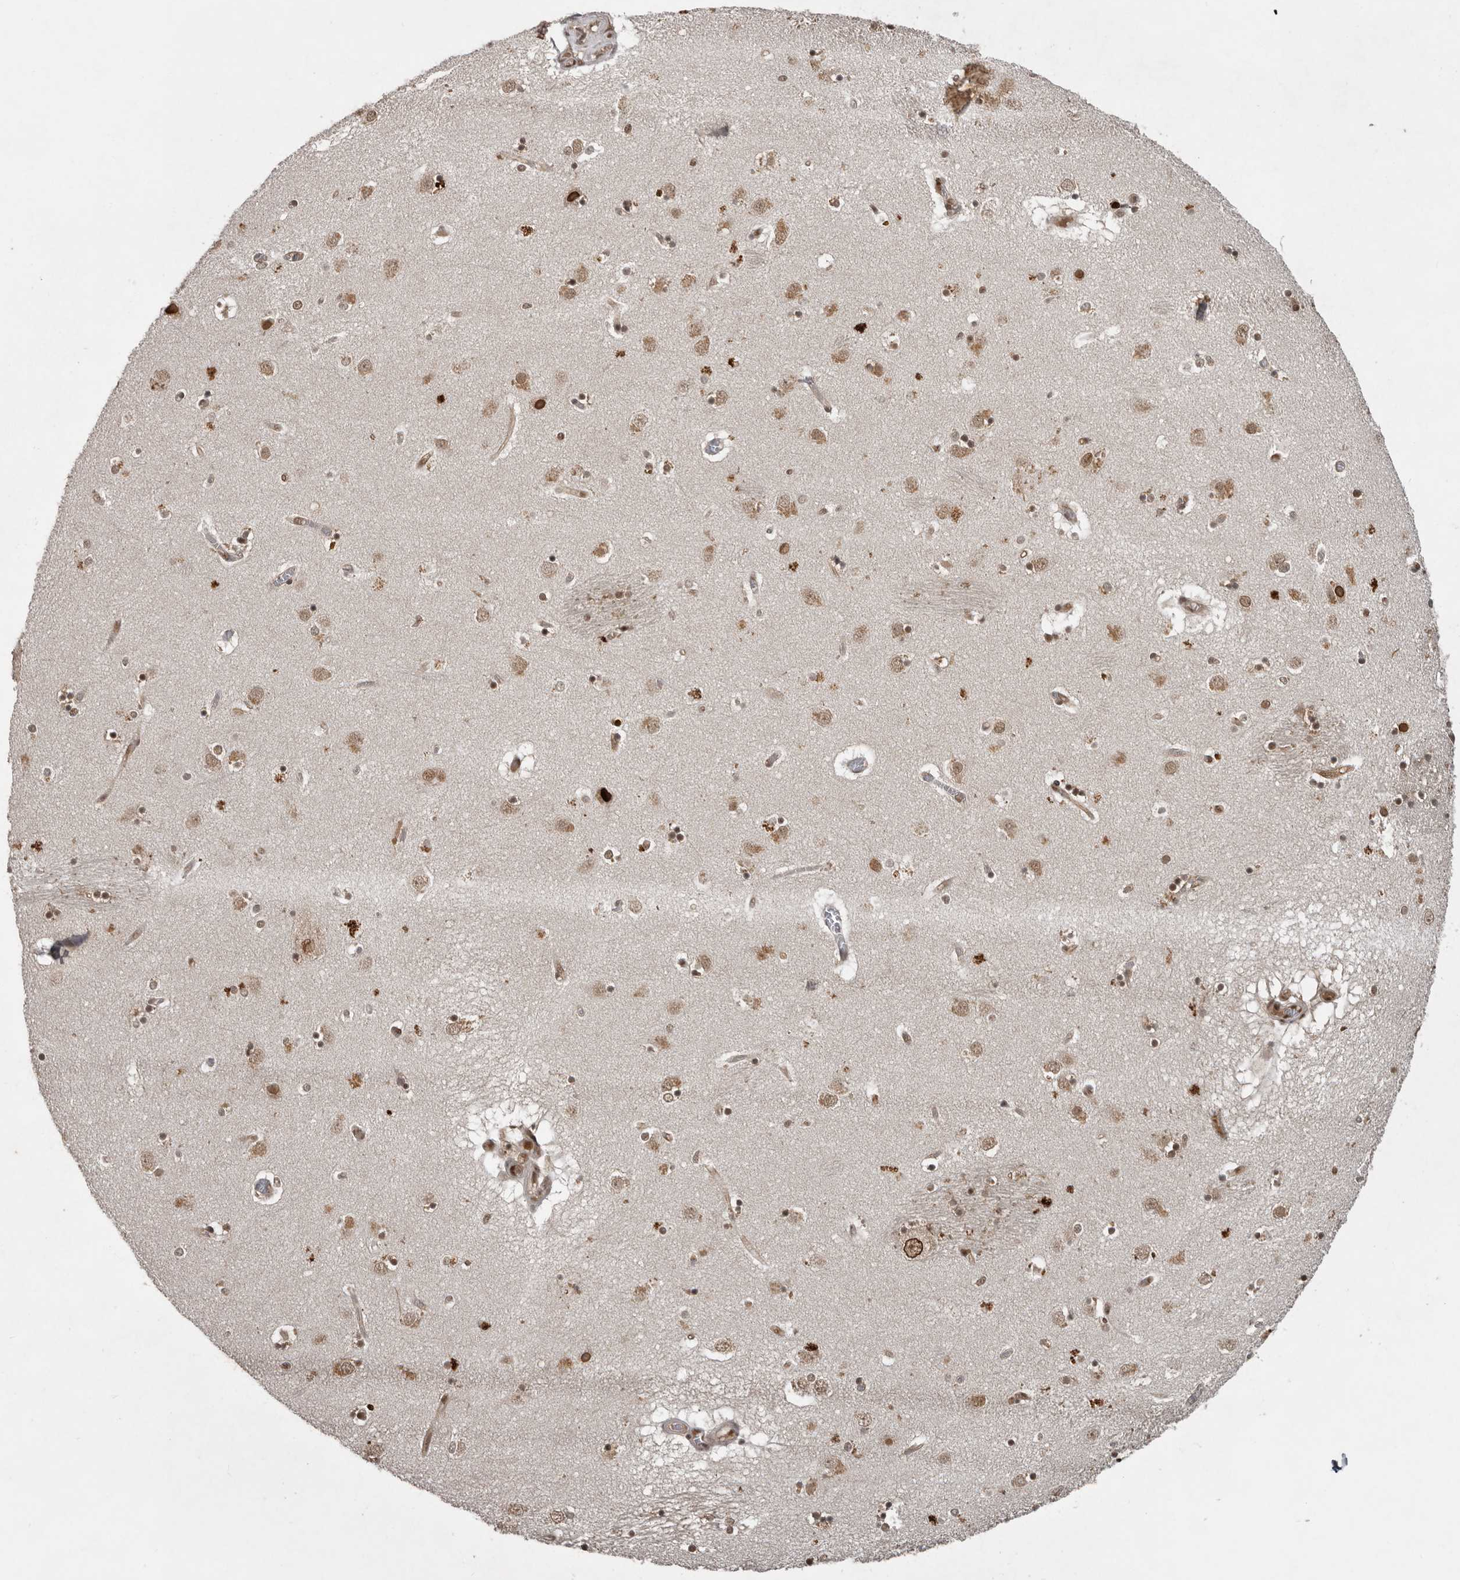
{"staining": {"intensity": "weak", "quantity": "25%-75%", "location": "cytoplasmic/membranous,nuclear"}, "tissue": "caudate", "cell_type": "Glial cells", "image_type": "normal", "snomed": [{"axis": "morphology", "description": "Normal tissue, NOS"}, {"axis": "topography", "description": "Lateral ventricle wall"}], "caption": "The photomicrograph shows immunohistochemical staining of unremarkable caudate. There is weak cytoplasmic/membranous,nuclear positivity is appreciated in approximately 25%-75% of glial cells.", "gene": "CDC27", "patient": {"sex": "male", "age": 70}}